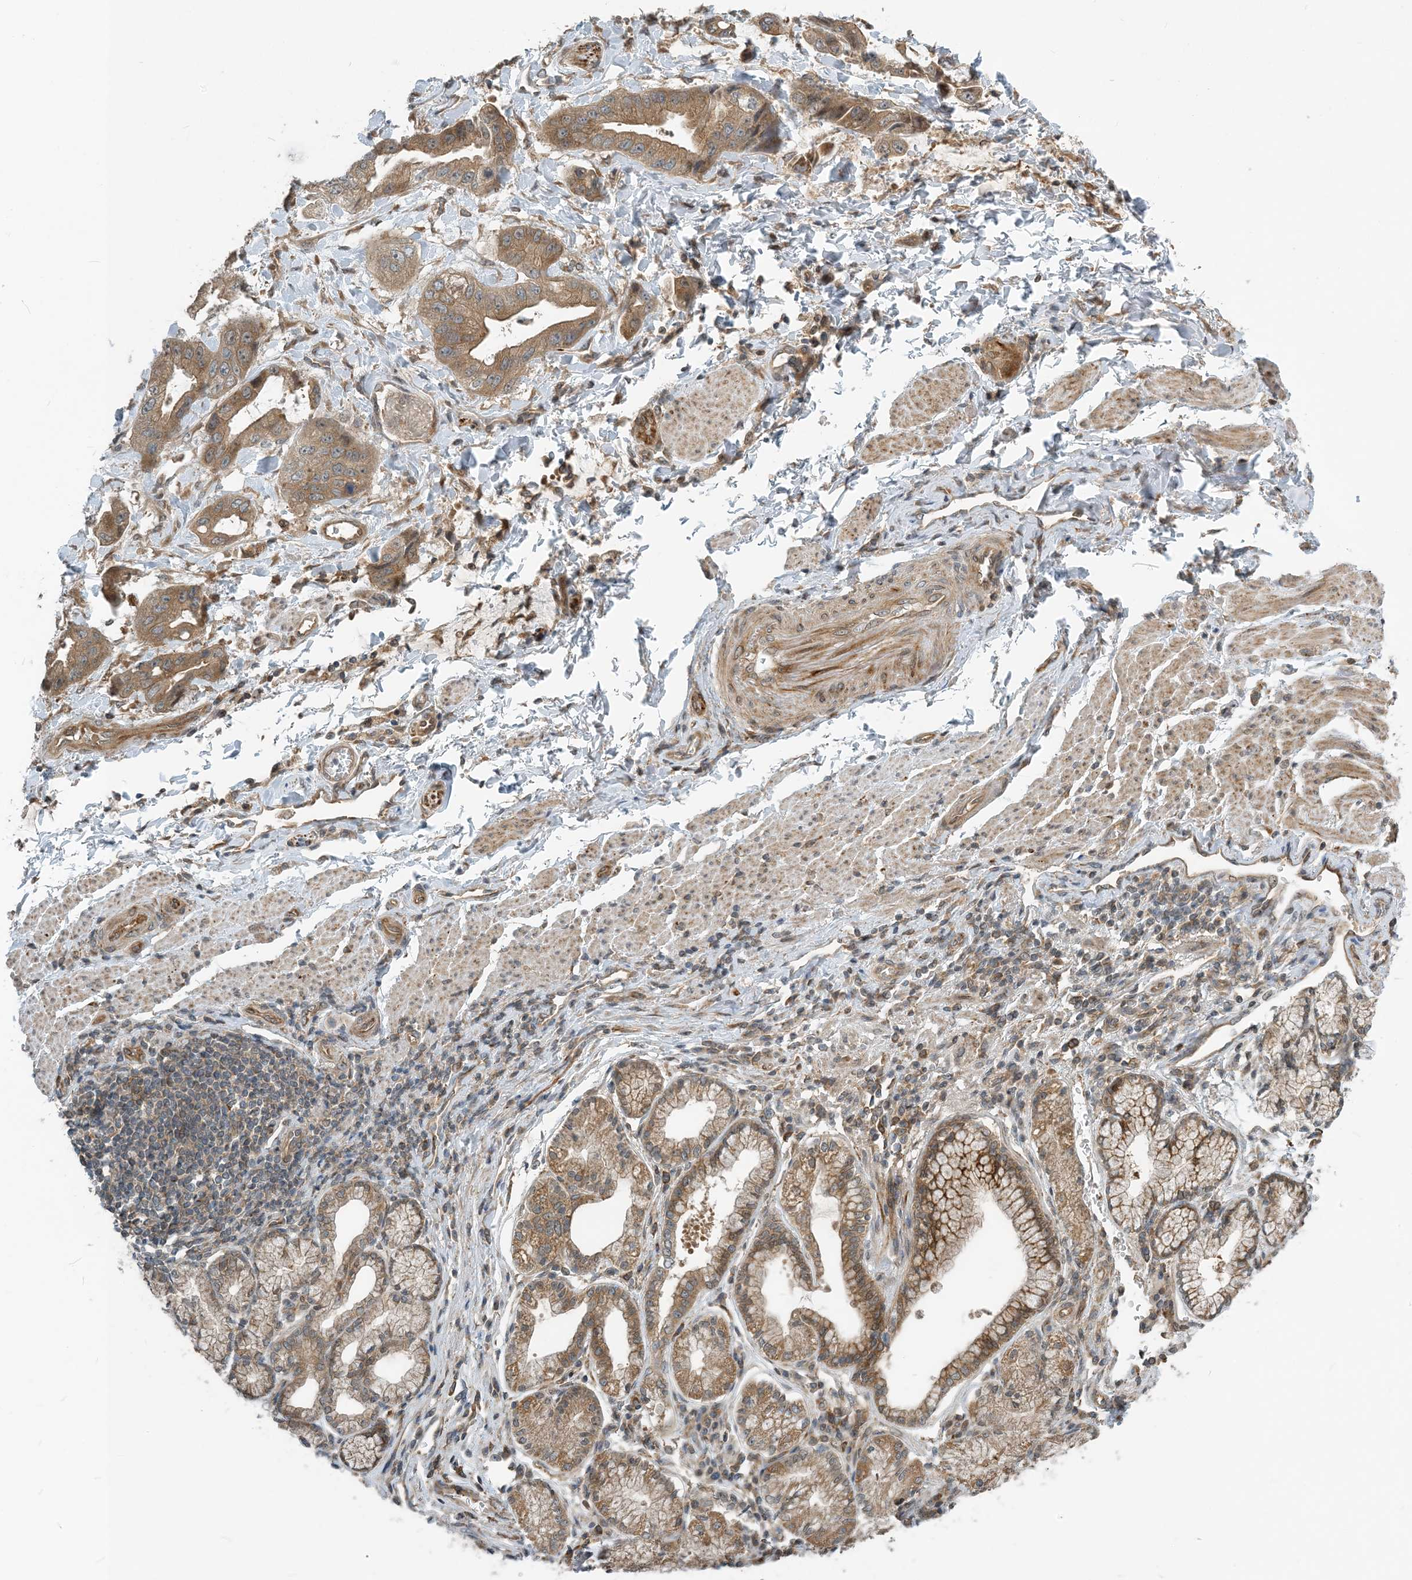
{"staining": {"intensity": "moderate", "quantity": ">75%", "location": "cytoplasmic/membranous"}, "tissue": "stomach cancer", "cell_type": "Tumor cells", "image_type": "cancer", "snomed": [{"axis": "morphology", "description": "Adenocarcinoma, NOS"}, {"axis": "topography", "description": "Stomach"}], "caption": "A micrograph of human stomach cancer stained for a protein reveals moderate cytoplasmic/membranous brown staining in tumor cells.", "gene": "ZBTB3", "patient": {"sex": "male", "age": 62}}